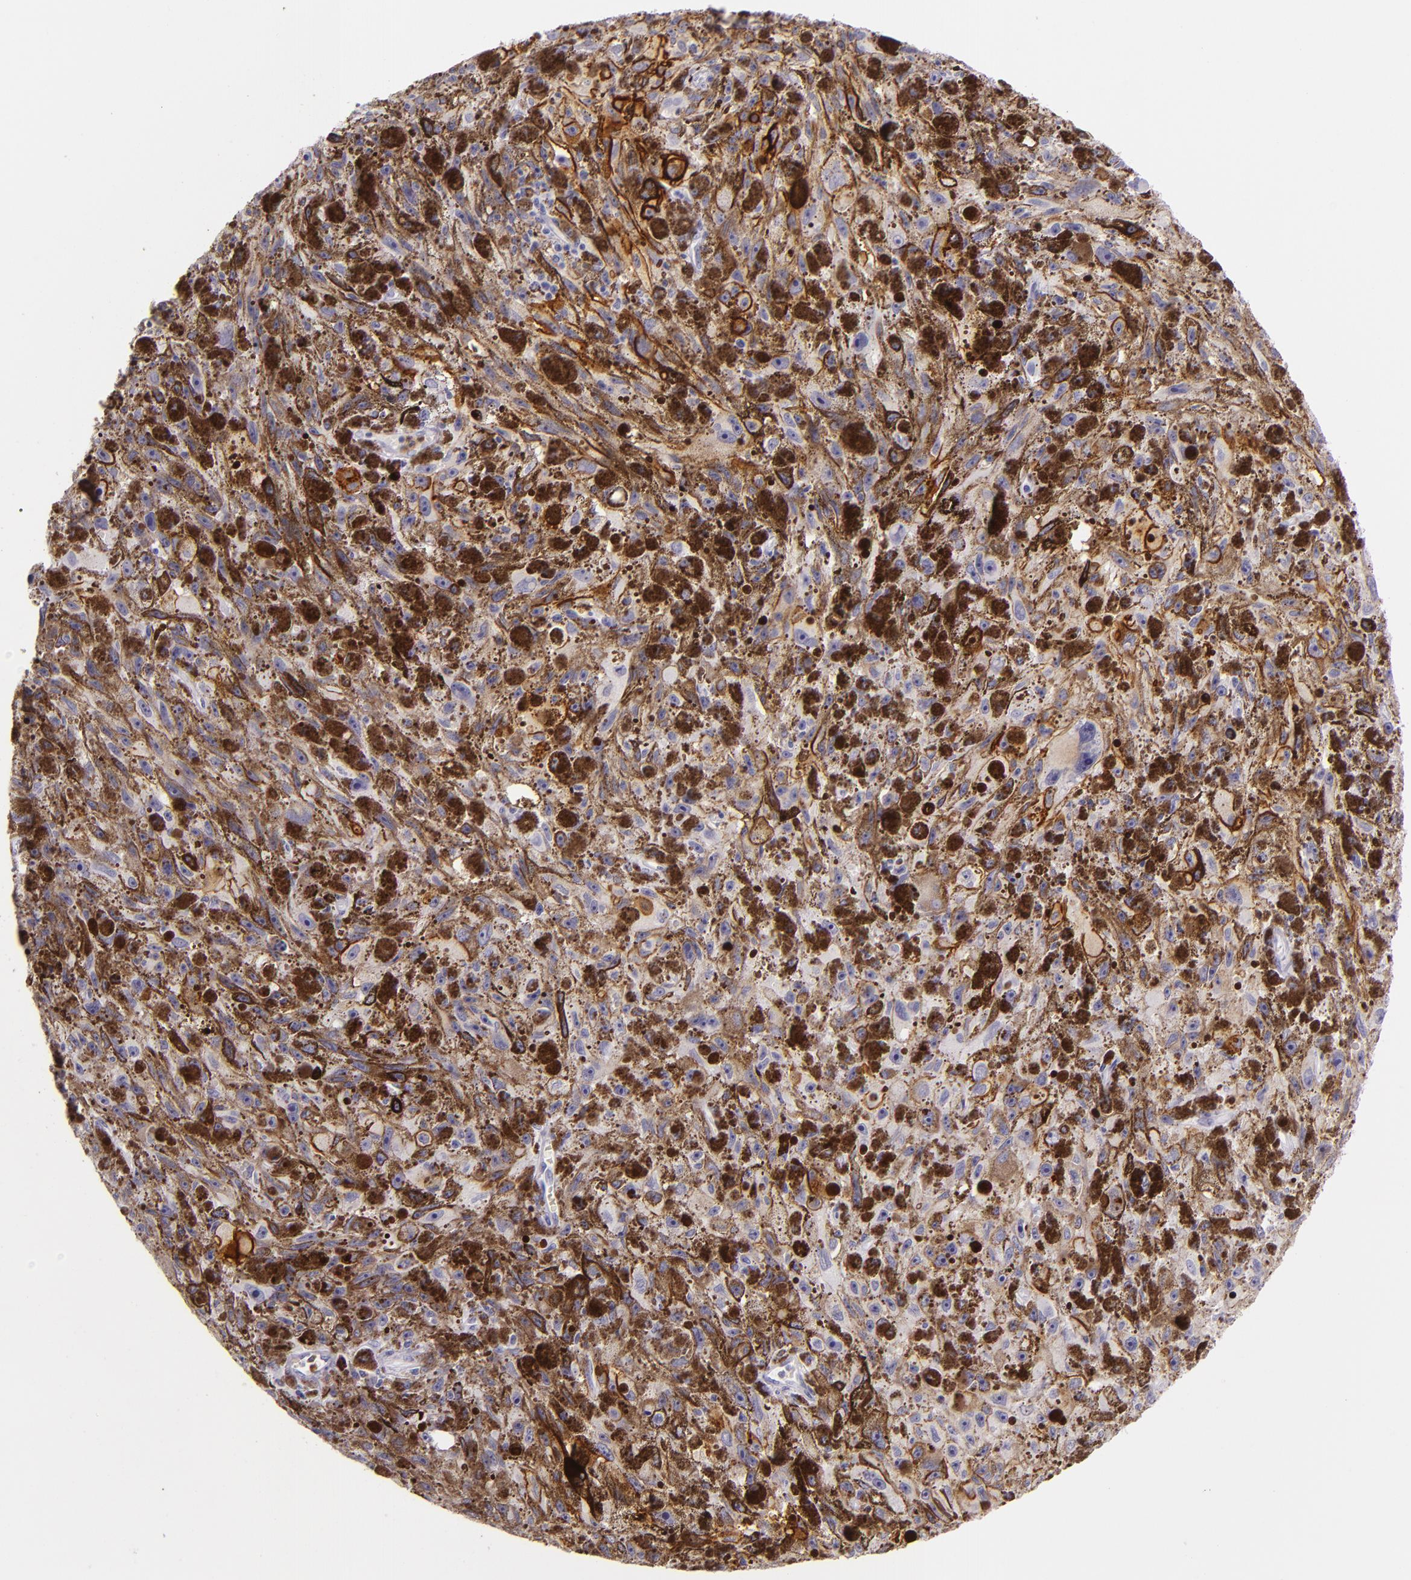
{"staining": {"intensity": "negative", "quantity": "none", "location": "none"}, "tissue": "melanoma", "cell_type": "Tumor cells", "image_type": "cancer", "snomed": [{"axis": "morphology", "description": "Malignant melanoma, NOS"}, {"axis": "topography", "description": "Skin"}], "caption": "A histopathology image of human melanoma is negative for staining in tumor cells. Nuclei are stained in blue.", "gene": "CEACAM1", "patient": {"sex": "female", "age": 104}}